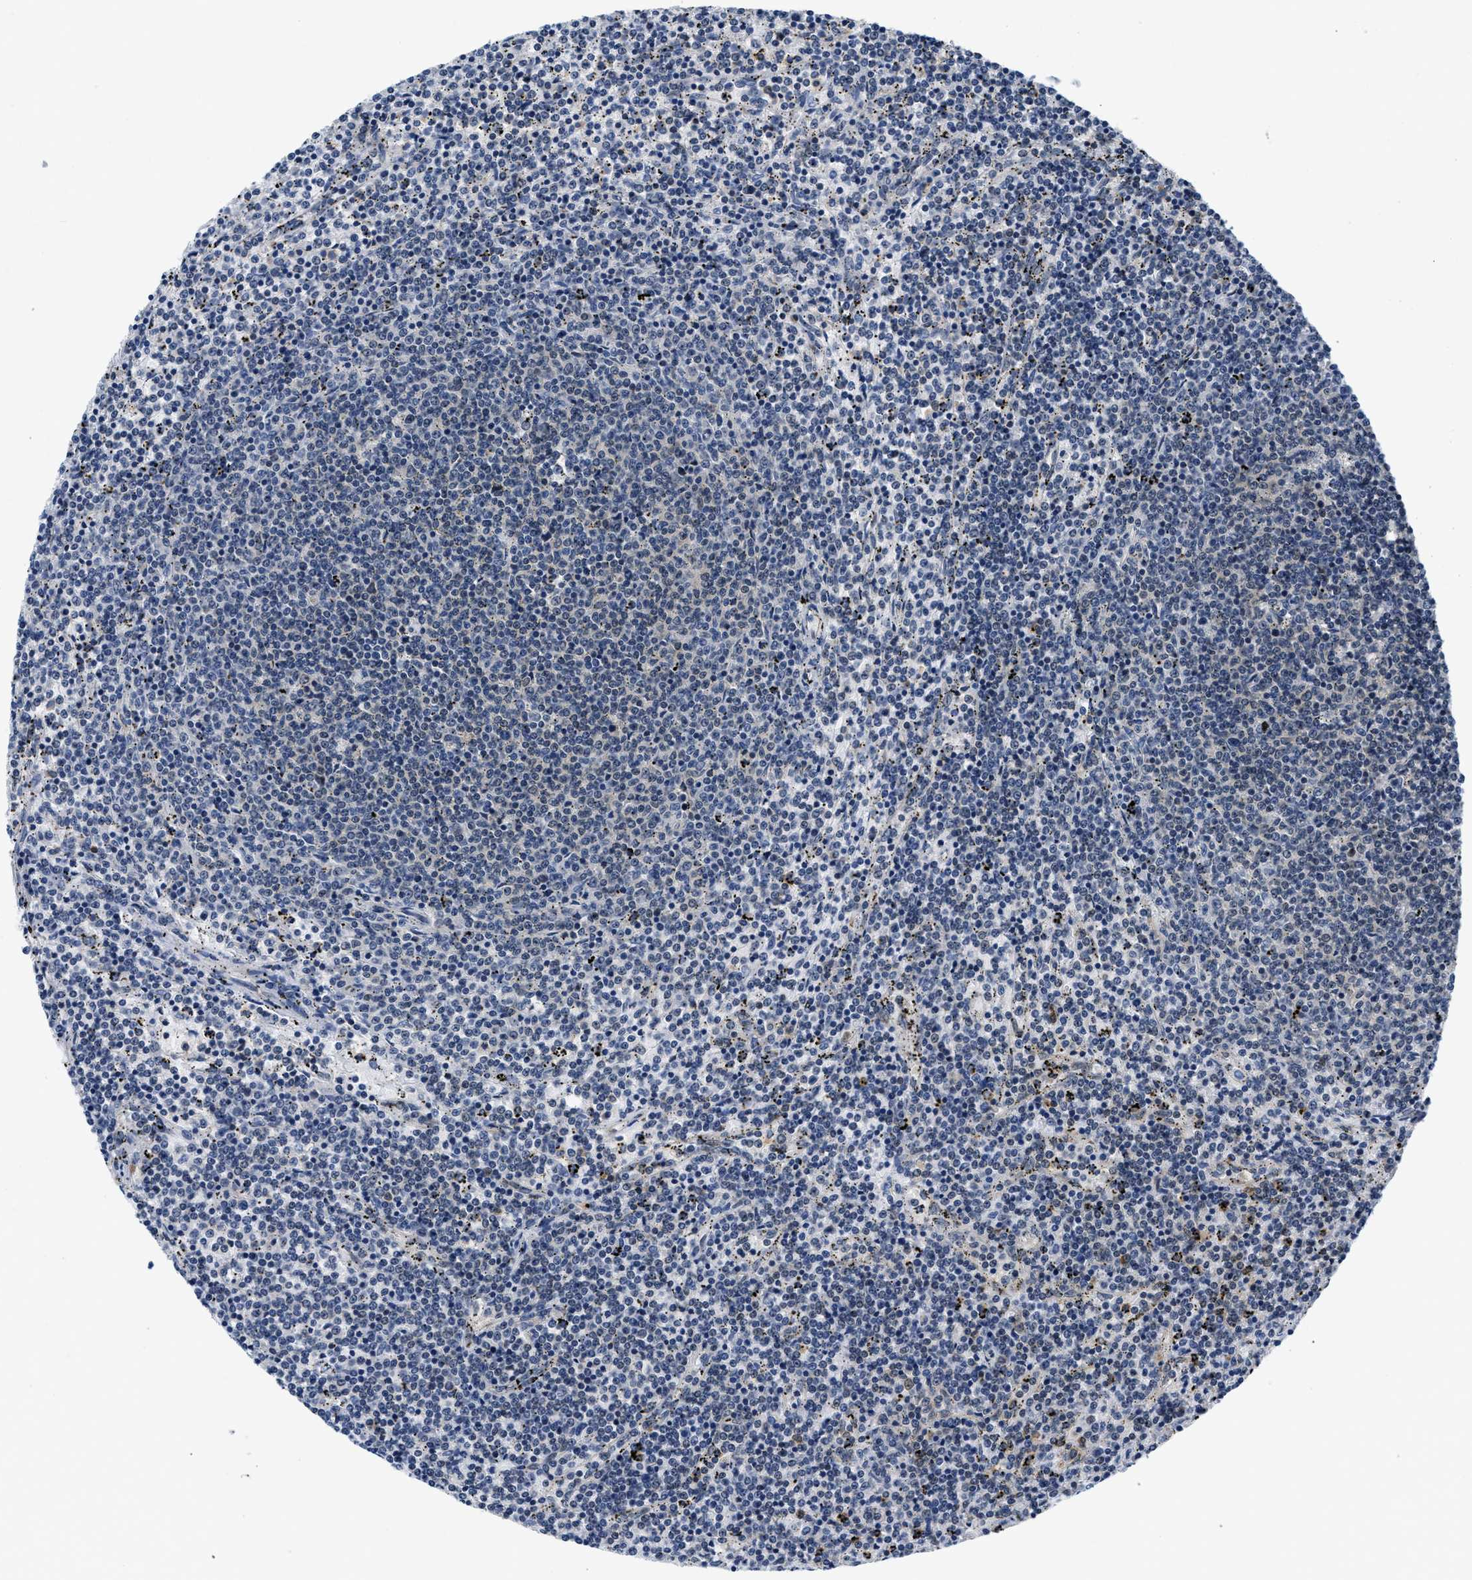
{"staining": {"intensity": "negative", "quantity": "none", "location": "none"}, "tissue": "lymphoma", "cell_type": "Tumor cells", "image_type": "cancer", "snomed": [{"axis": "morphology", "description": "Malignant lymphoma, non-Hodgkin's type, Low grade"}, {"axis": "topography", "description": "Spleen"}], "caption": "Tumor cells show no significant protein staining in low-grade malignant lymphoma, non-Hodgkin's type.", "gene": "SMAD4", "patient": {"sex": "female", "age": 50}}